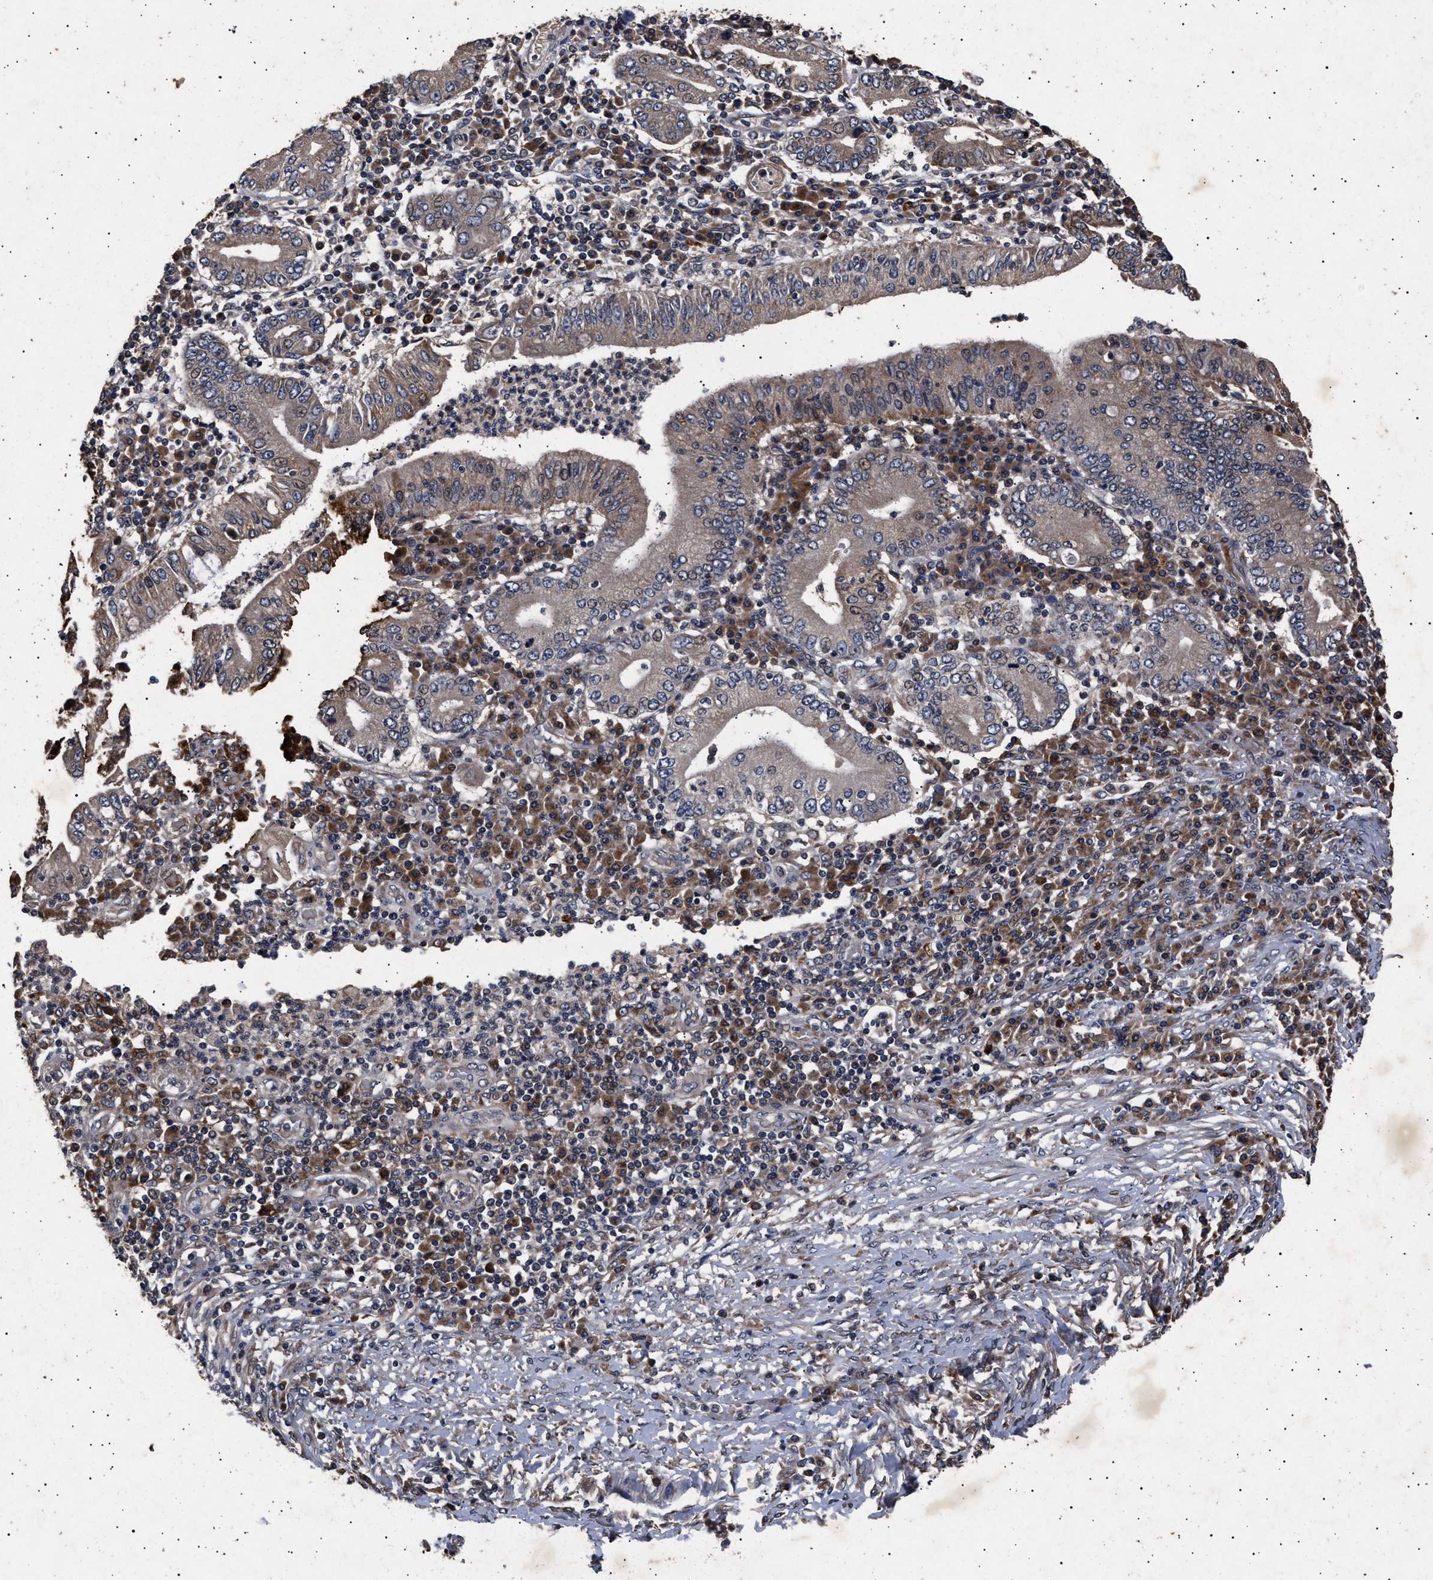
{"staining": {"intensity": "weak", "quantity": "<25%", "location": "cytoplasmic/membranous"}, "tissue": "stomach cancer", "cell_type": "Tumor cells", "image_type": "cancer", "snomed": [{"axis": "morphology", "description": "Normal tissue, NOS"}, {"axis": "morphology", "description": "Adenocarcinoma, NOS"}, {"axis": "topography", "description": "Esophagus"}, {"axis": "topography", "description": "Stomach, upper"}, {"axis": "topography", "description": "Peripheral nerve tissue"}], "caption": "High power microscopy micrograph of an IHC histopathology image of stomach cancer (adenocarcinoma), revealing no significant positivity in tumor cells.", "gene": "ITGB5", "patient": {"sex": "male", "age": 62}}